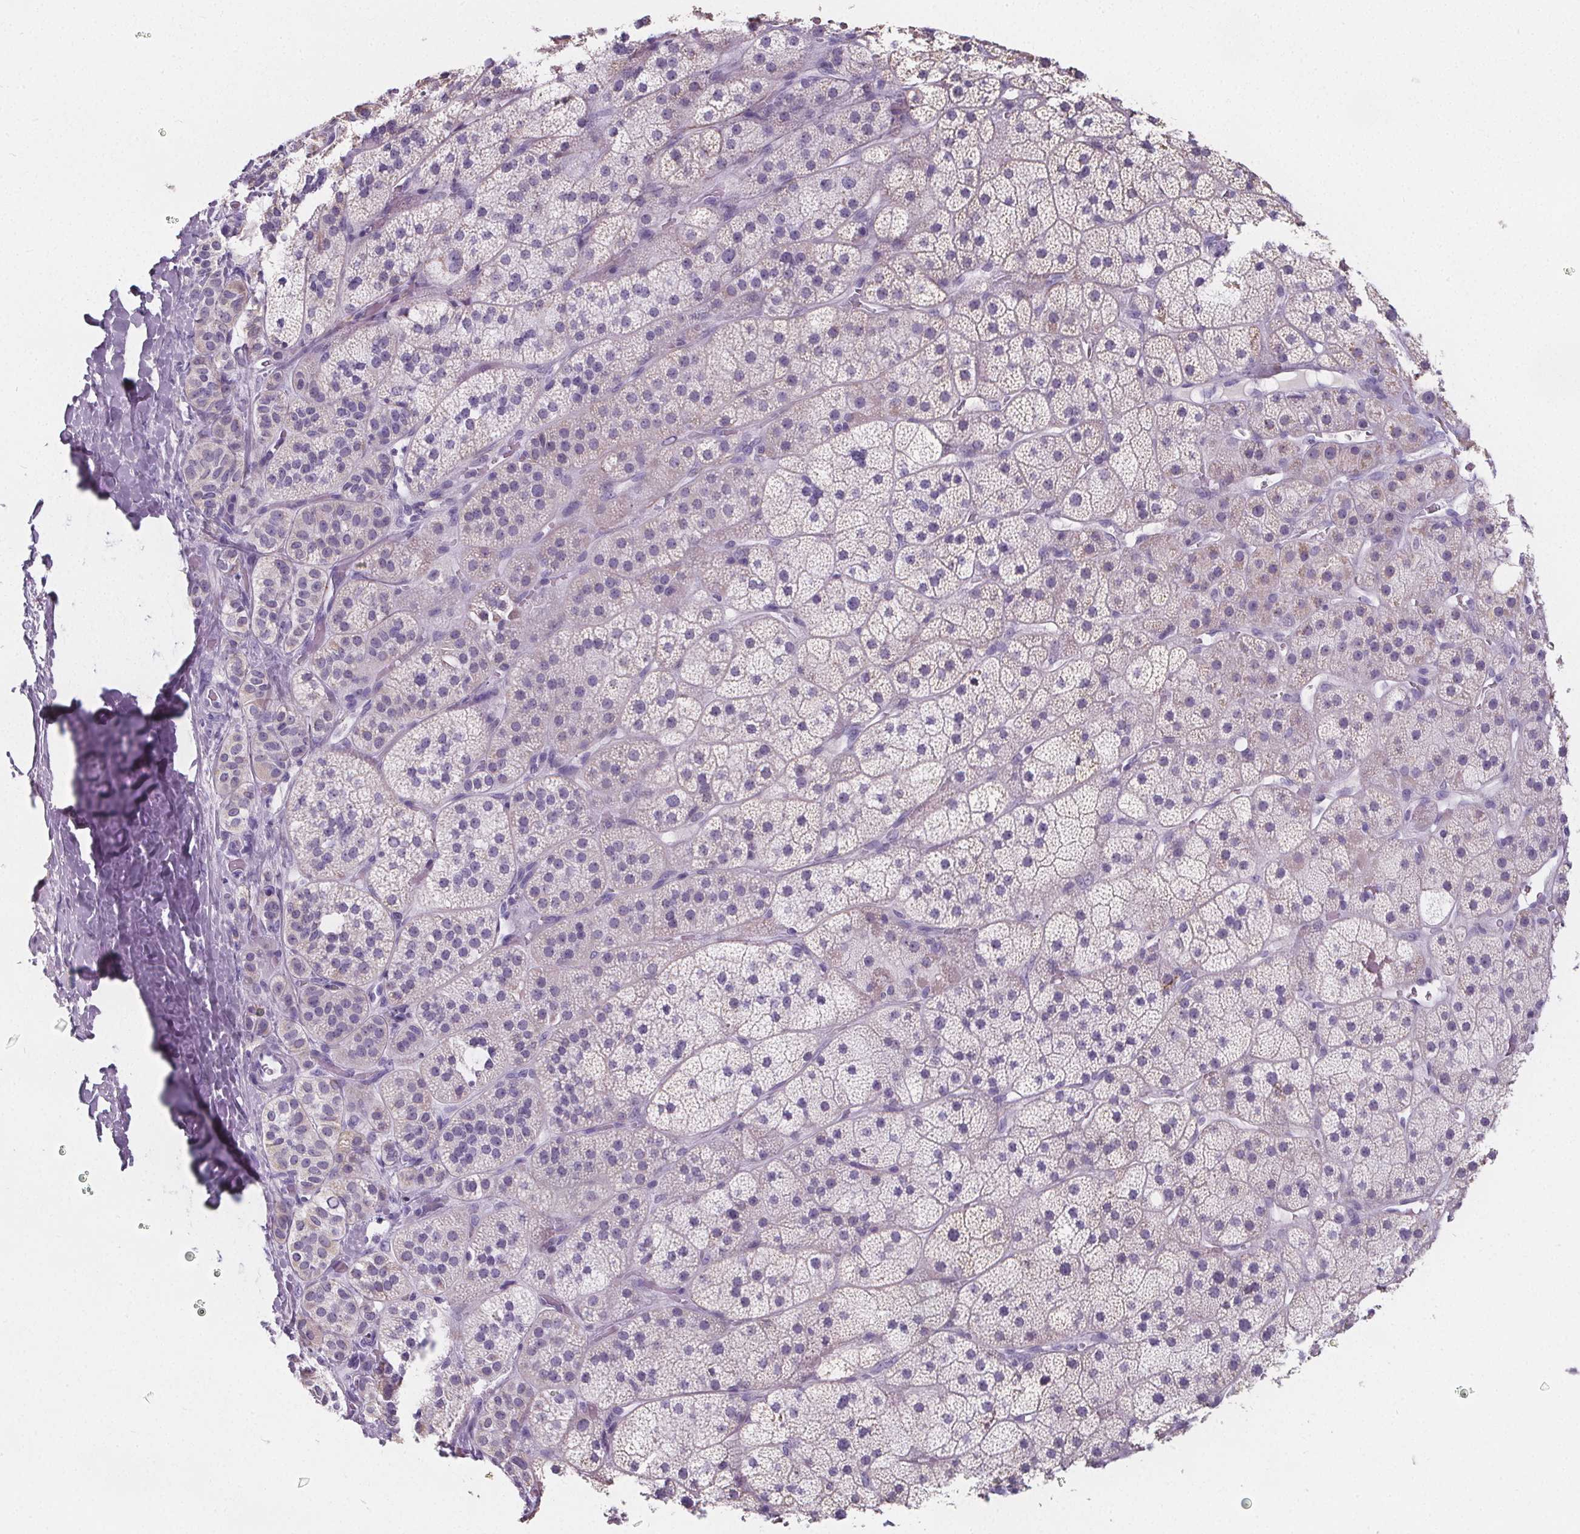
{"staining": {"intensity": "negative", "quantity": "none", "location": "none"}, "tissue": "adrenal gland", "cell_type": "Glandular cells", "image_type": "normal", "snomed": [{"axis": "morphology", "description": "Normal tissue, NOS"}, {"axis": "topography", "description": "Adrenal gland"}], "caption": "IHC image of unremarkable adrenal gland stained for a protein (brown), which reveals no expression in glandular cells.", "gene": "ADRB1", "patient": {"sex": "male", "age": 57}}